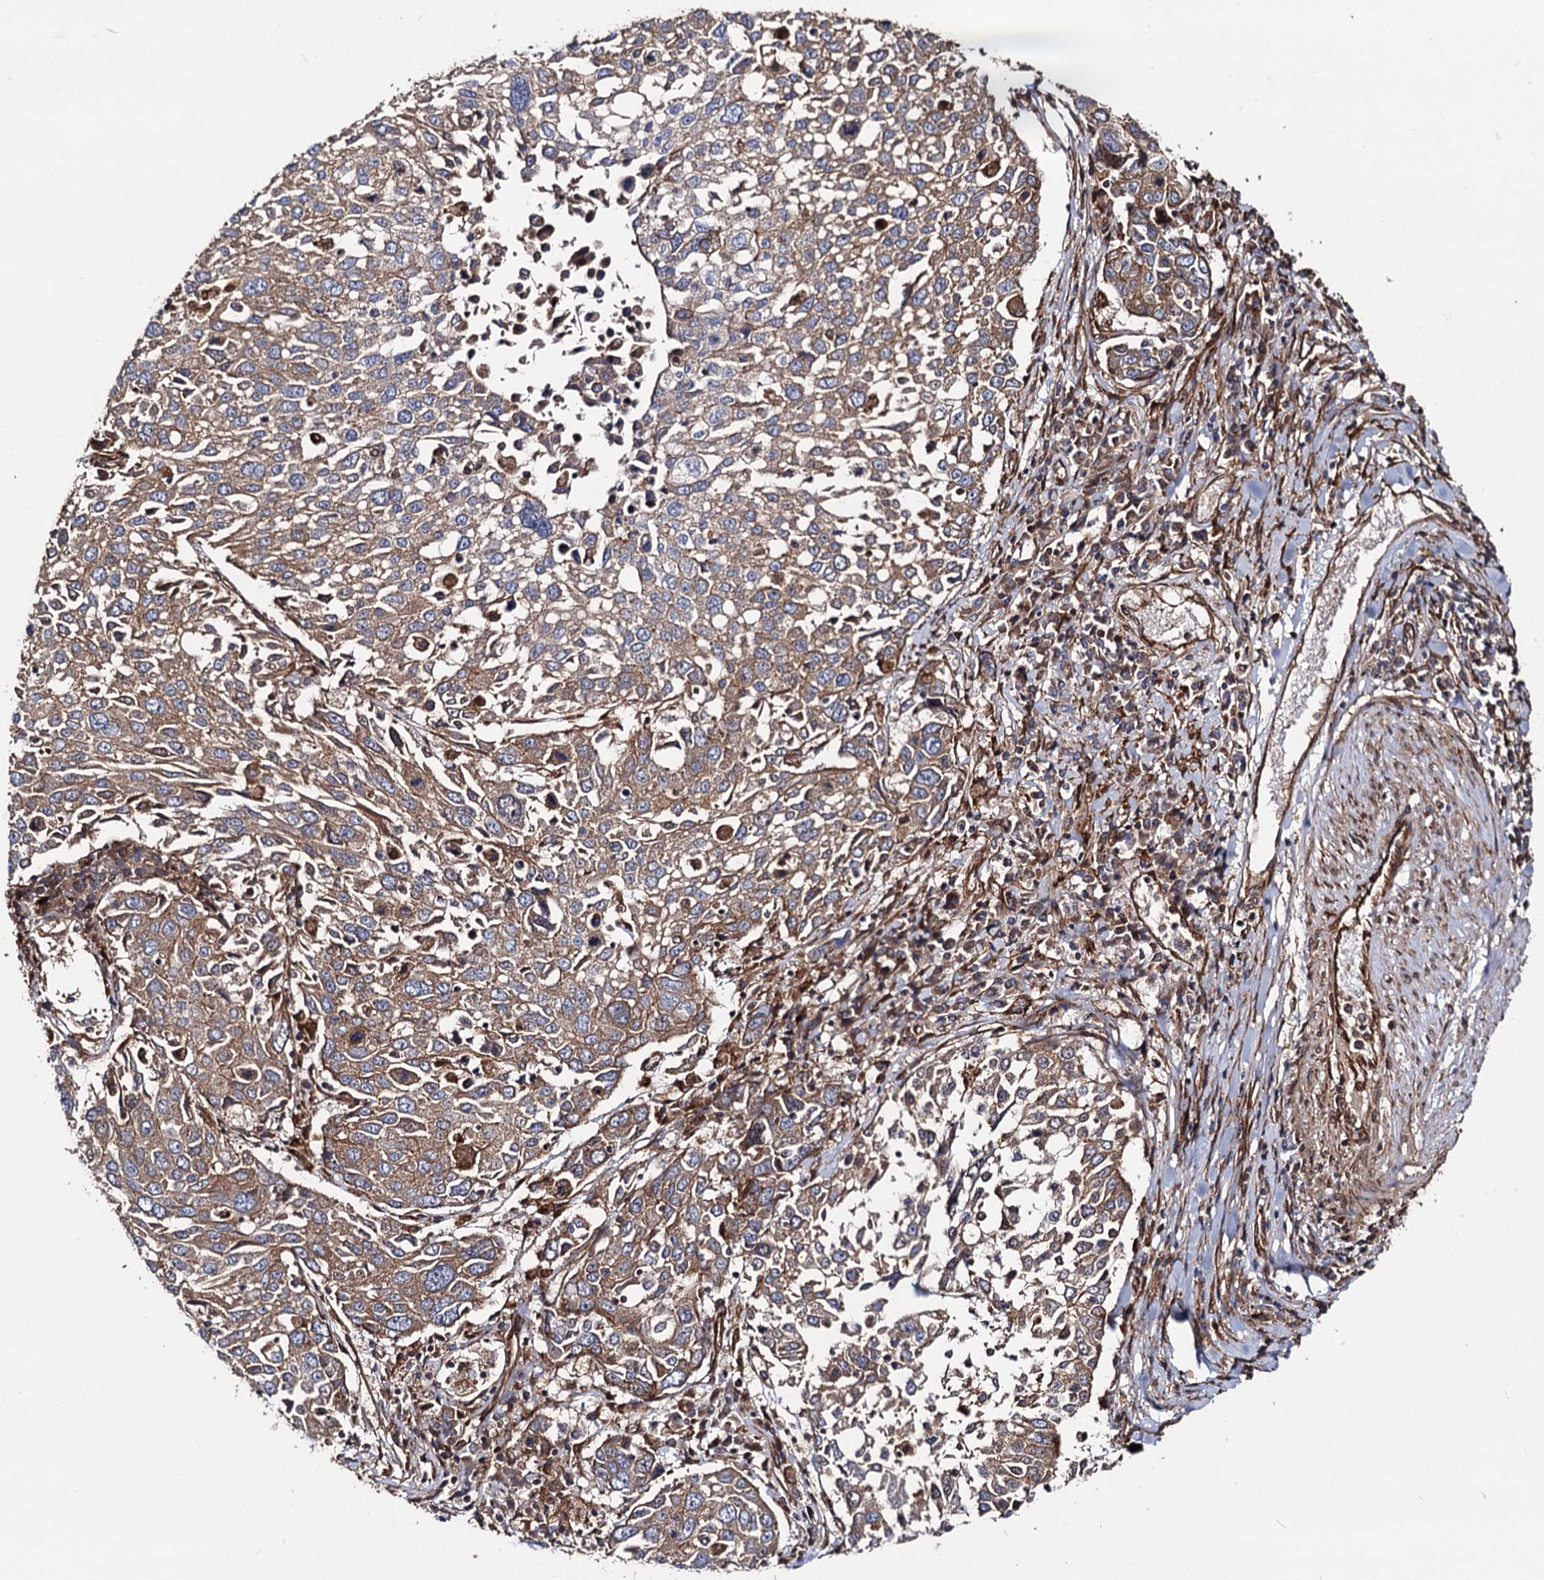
{"staining": {"intensity": "moderate", "quantity": ">75%", "location": "cytoplasmic/membranous"}, "tissue": "lung cancer", "cell_type": "Tumor cells", "image_type": "cancer", "snomed": [{"axis": "morphology", "description": "Squamous cell carcinoma, NOS"}, {"axis": "topography", "description": "Lung"}], "caption": "IHC (DAB) staining of human lung cancer (squamous cell carcinoma) demonstrates moderate cytoplasmic/membranous protein positivity in about >75% of tumor cells.", "gene": "CIP2A", "patient": {"sex": "male", "age": 65}}